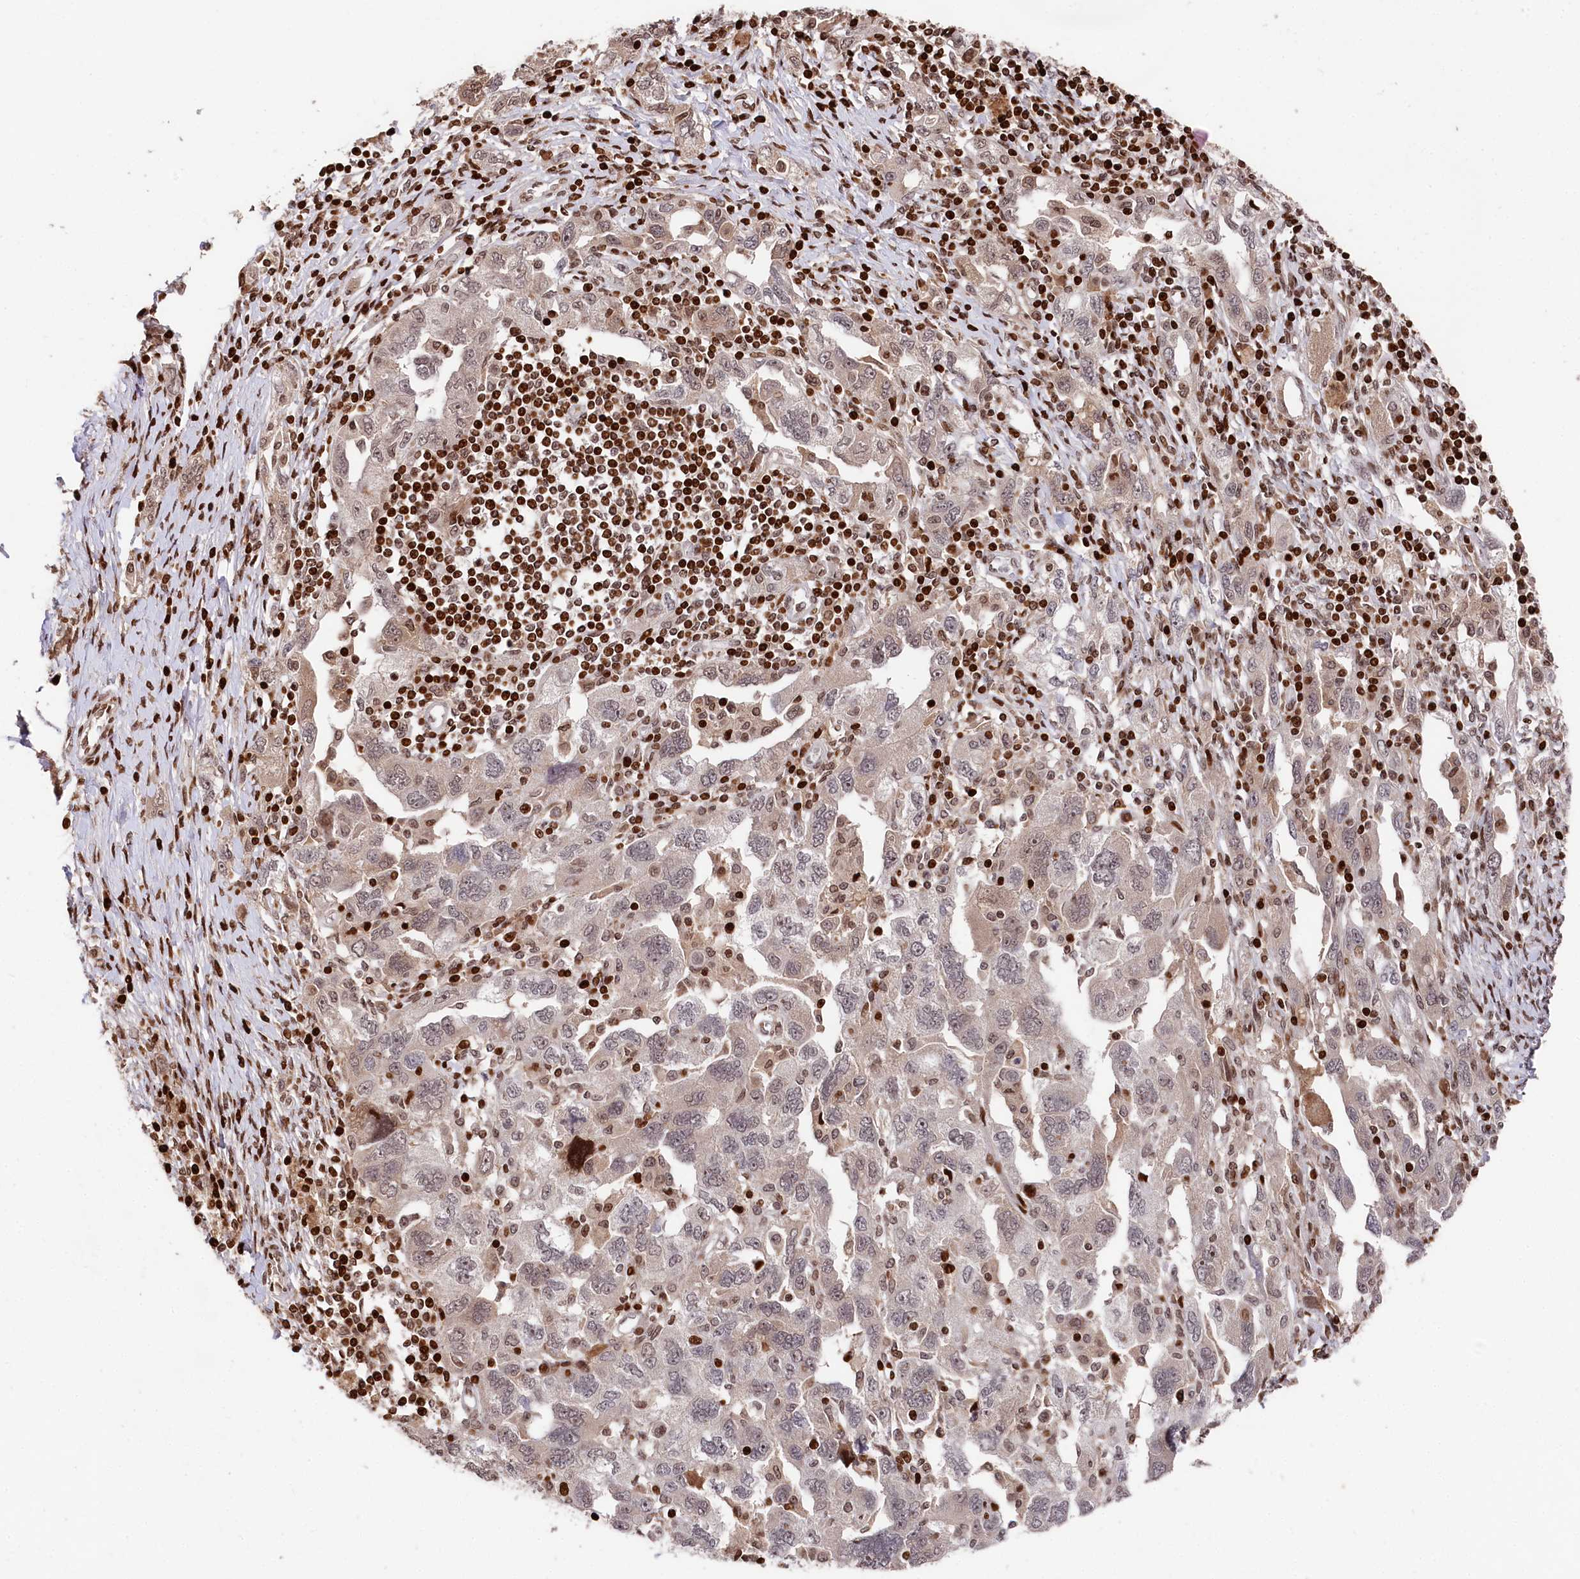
{"staining": {"intensity": "moderate", "quantity": "<25%", "location": "cytoplasmic/membranous,nuclear"}, "tissue": "ovarian cancer", "cell_type": "Tumor cells", "image_type": "cancer", "snomed": [{"axis": "morphology", "description": "Carcinoma, NOS"}, {"axis": "morphology", "description": "Cystadenocarcinoma, serous, NOS"}, {"axis": "topography", "description": "Ovary"}], "caption": "A high-resolution image shows IHC staining of serous cystadenocarcinoma (ovarian), which exhibits moderate cytoplasmic/membranous and nuclear expression in approximately <25% of tumor cells. The protein is shown in brown color, while the nuclei are stained blue.", "gene": "MCF2L2", "patient": {"sex": "female", "age": 69}}